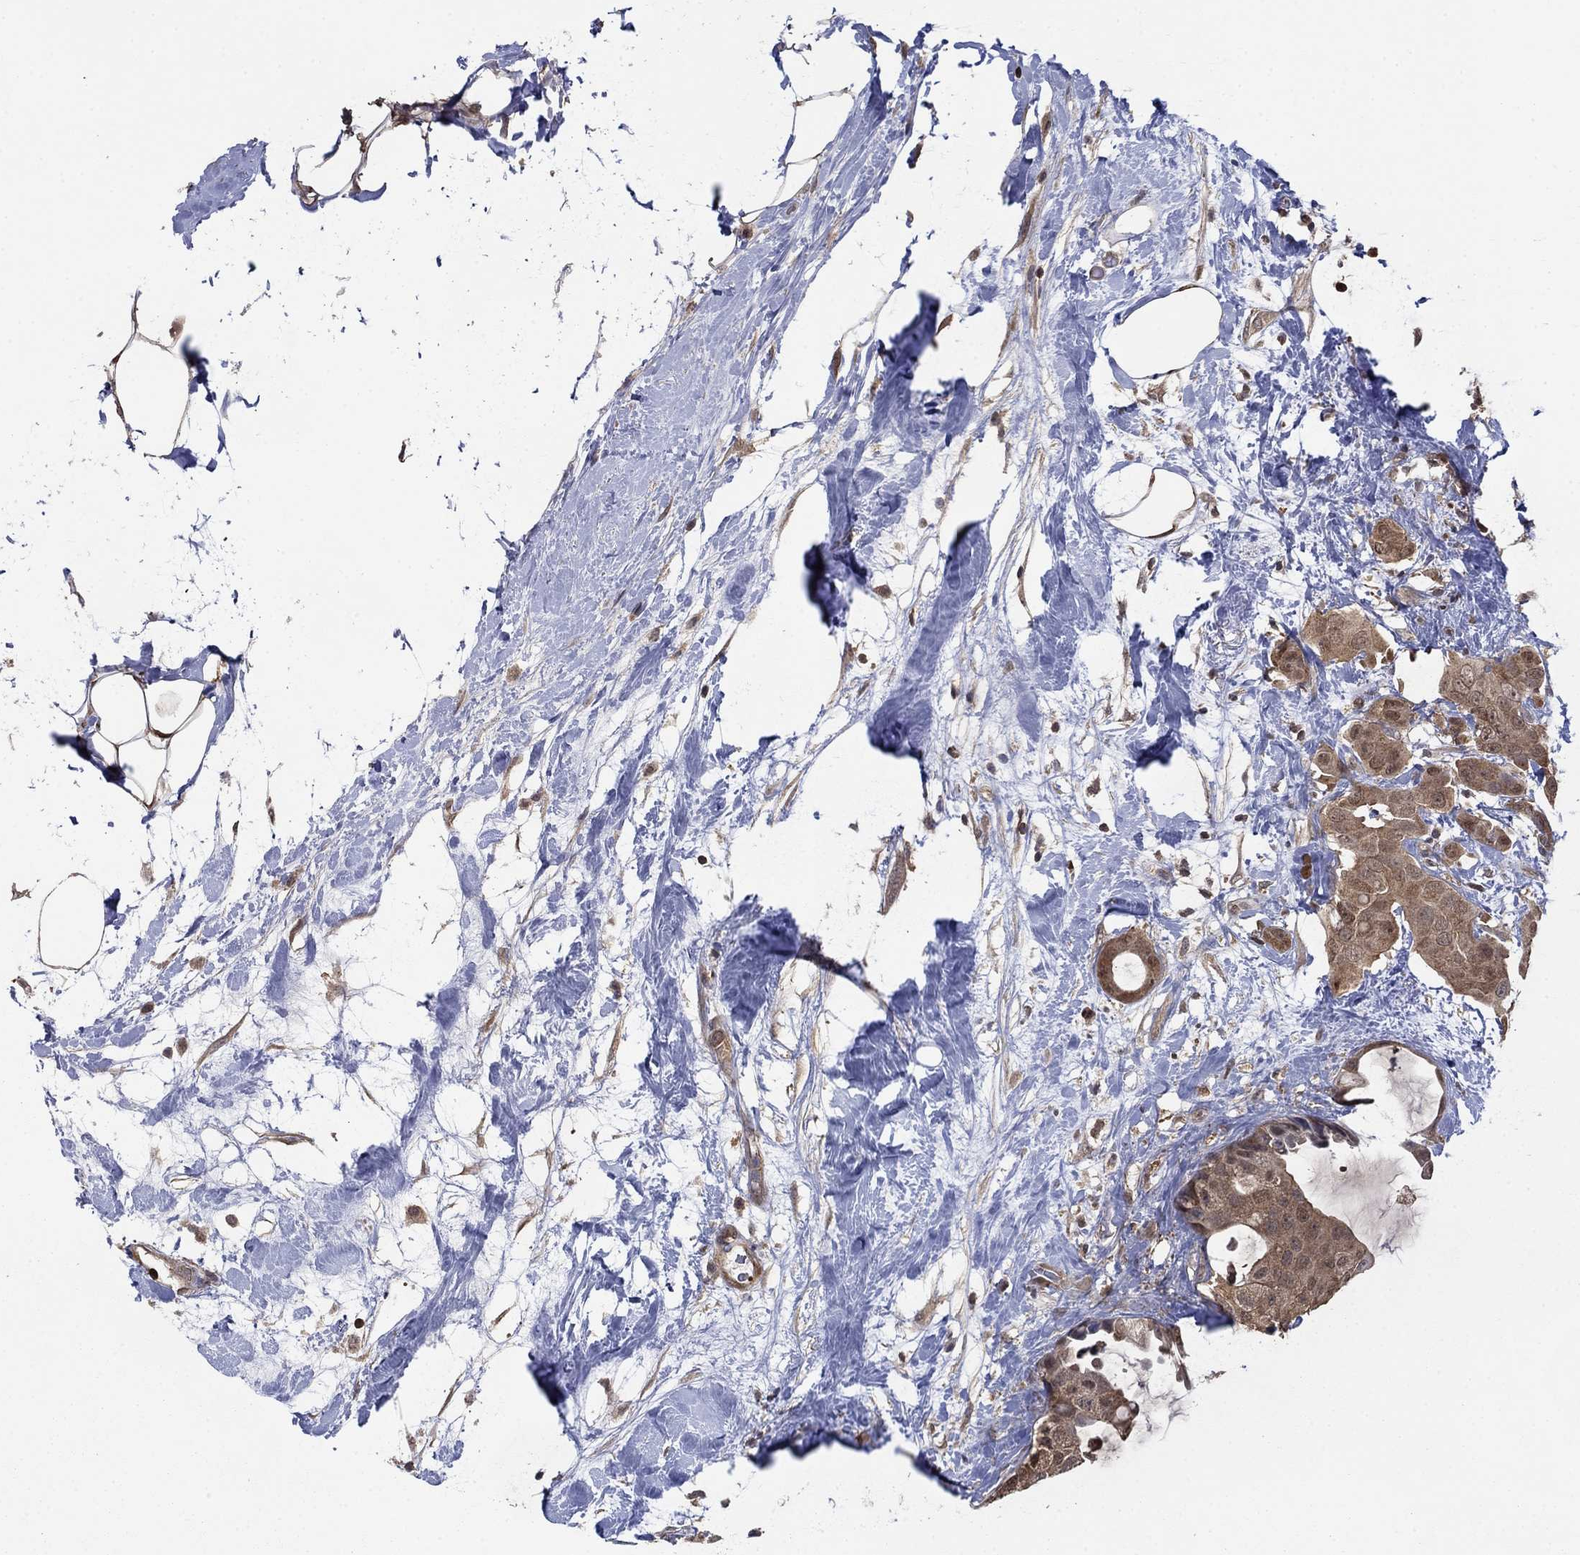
{"staining": {"intensity": "moderate", "quantity": "<25%", "location": "cytoplasmic/membranous"}, "tissue": "breast cancer", "cell_type": "Tumor cells", "image_type": "cancer", "snomed": [{"axis": "morphology", "description": "Duct carcinoma"}, {"axis": "topography", "description": "Breast"}], "caption": "Moderate cytoplasmic/membranous protein staining is present in approximately <25% of tumor cells in invasive ductal carcinoma (breast).", "gene": "RNF114", "patient": {"sex": "female", "age": 45}}